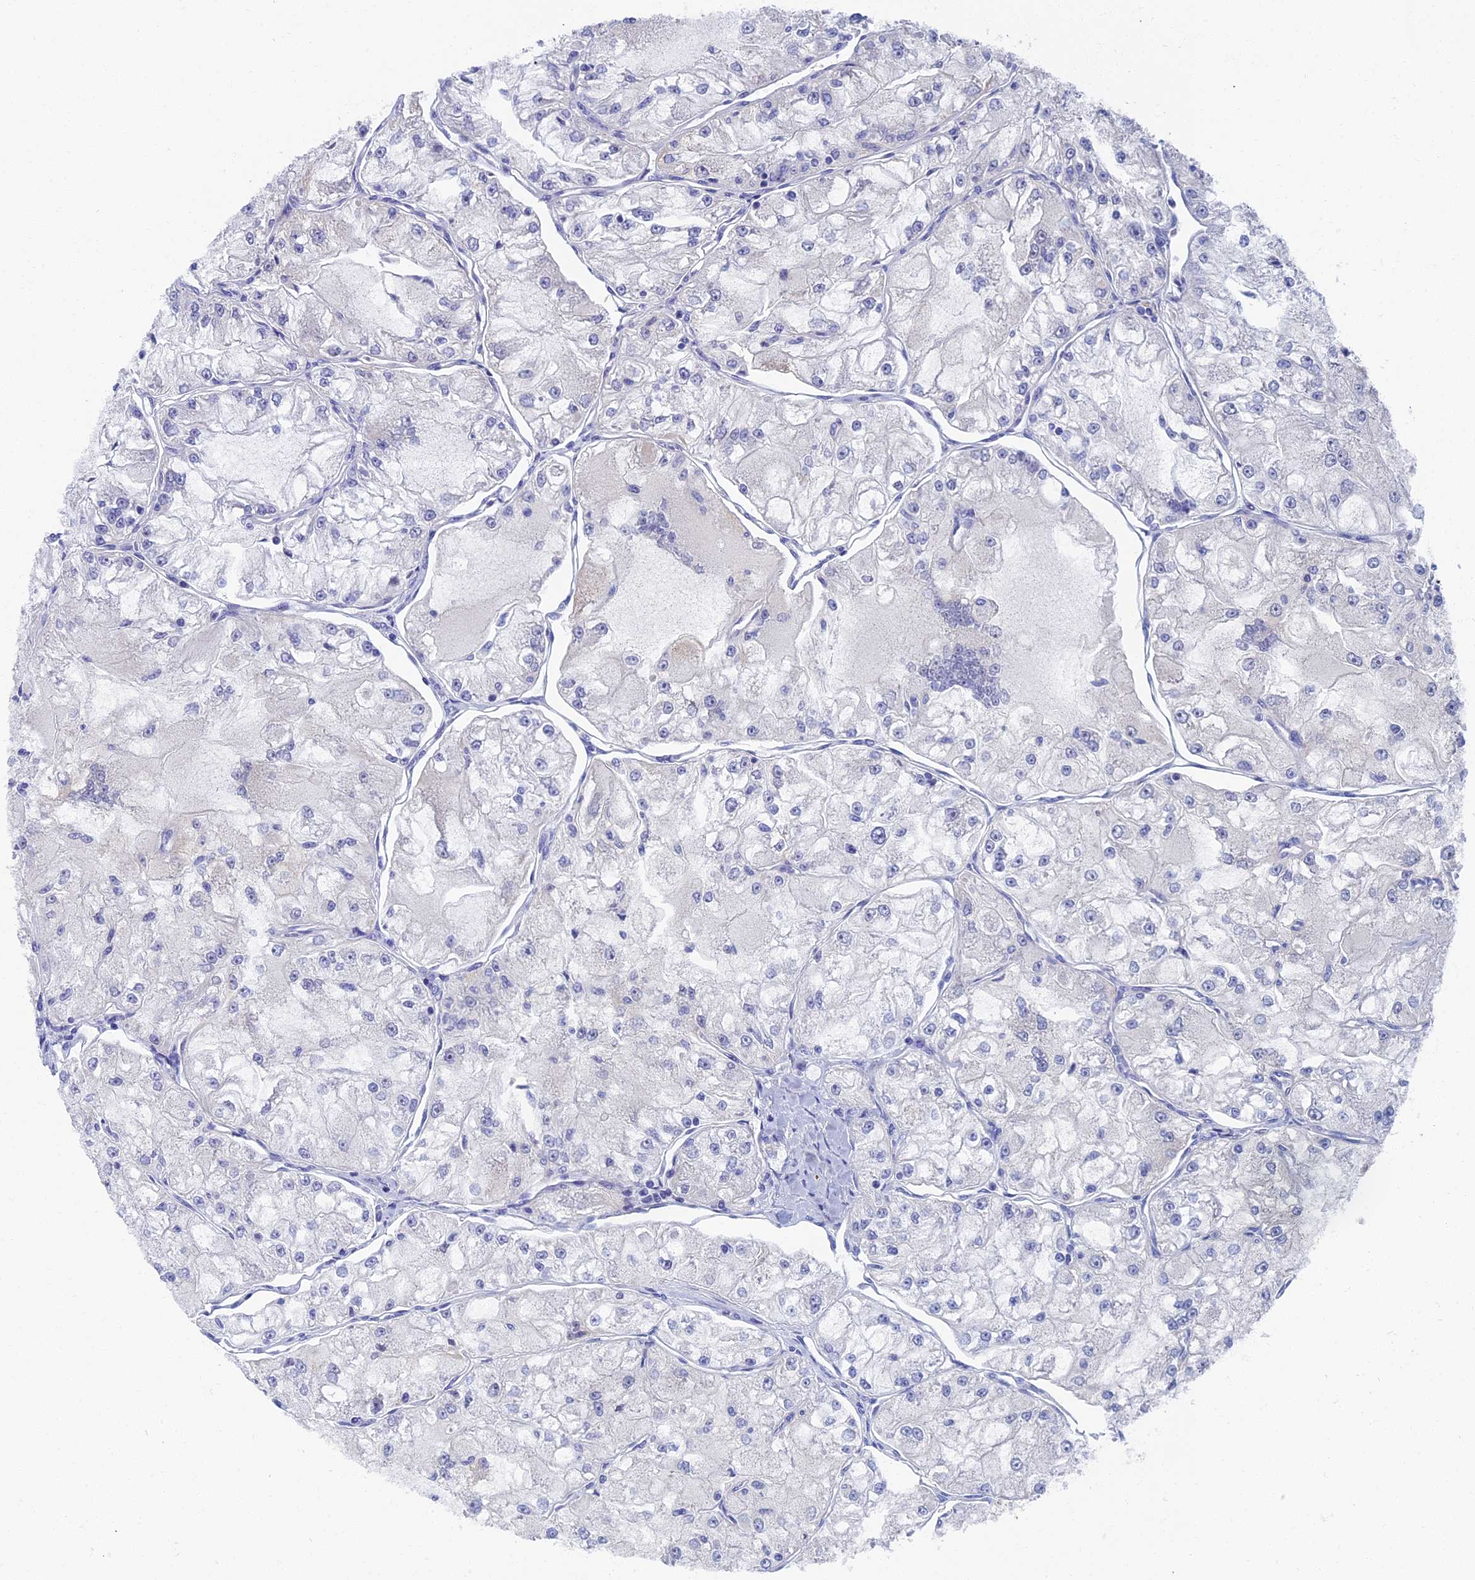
{"staining": {"intensity": "negative", "quantity": "none", "location": "none"}, "tissue": "renal cancer", "cell_type": "Tumor cells", "image_type": "cancer", "snomed": [{"axis": "morphology", "description": "Adenocarcinoma, NOS"}, {"axis": "topography", "description": "Kidney"}], "caption": "A high-resolution histopathology image shows immunohistochemistry (IHC) staining of renal cancer, which displays no significant positivity in tumor cells.", "gene": "OAT", "patient": {"sex": "female", "age": 72}}